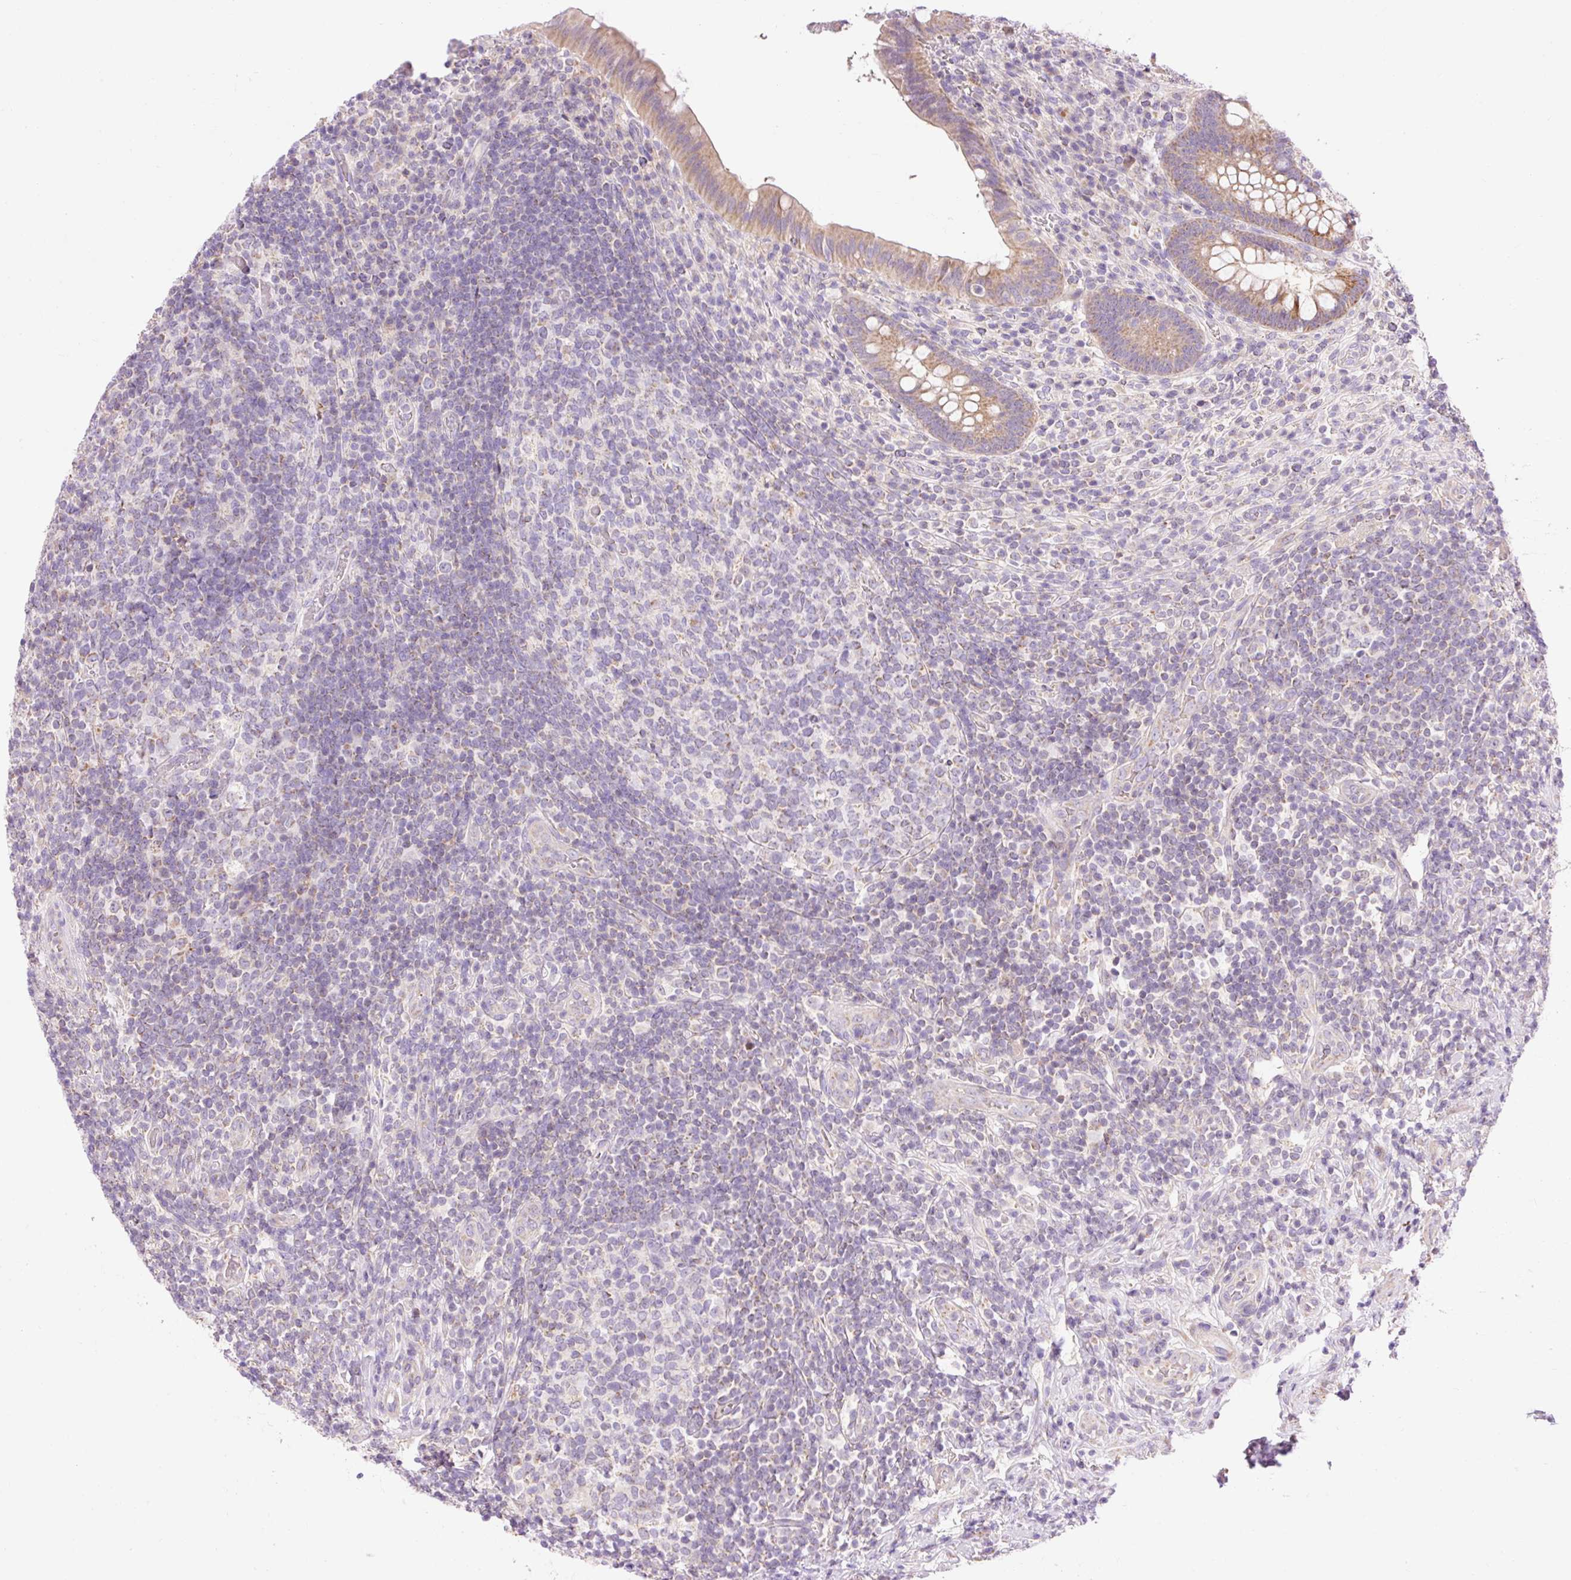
{"staining": {"intensity": "moderate", "quantity": "25%-75%", "location": "cytoplasmic/membranous"}, "tissue": "appendix", "cell_type": "Glandular cells", "image_type": "normal", "snomed": [{"axis": "morphology", "description": "Normal tissue, NOS"}, {"axis": "topography", "description": "Appendix"}], "caption": "Moderate cytoplasmic/membranous protein staining is identified in approximately 25%-75% of glandular cells in appendix. (IHC, brightfield microscopy, high magnification).", "gene": "IMMT", "patient": {"sex": "female", "age": 43}}